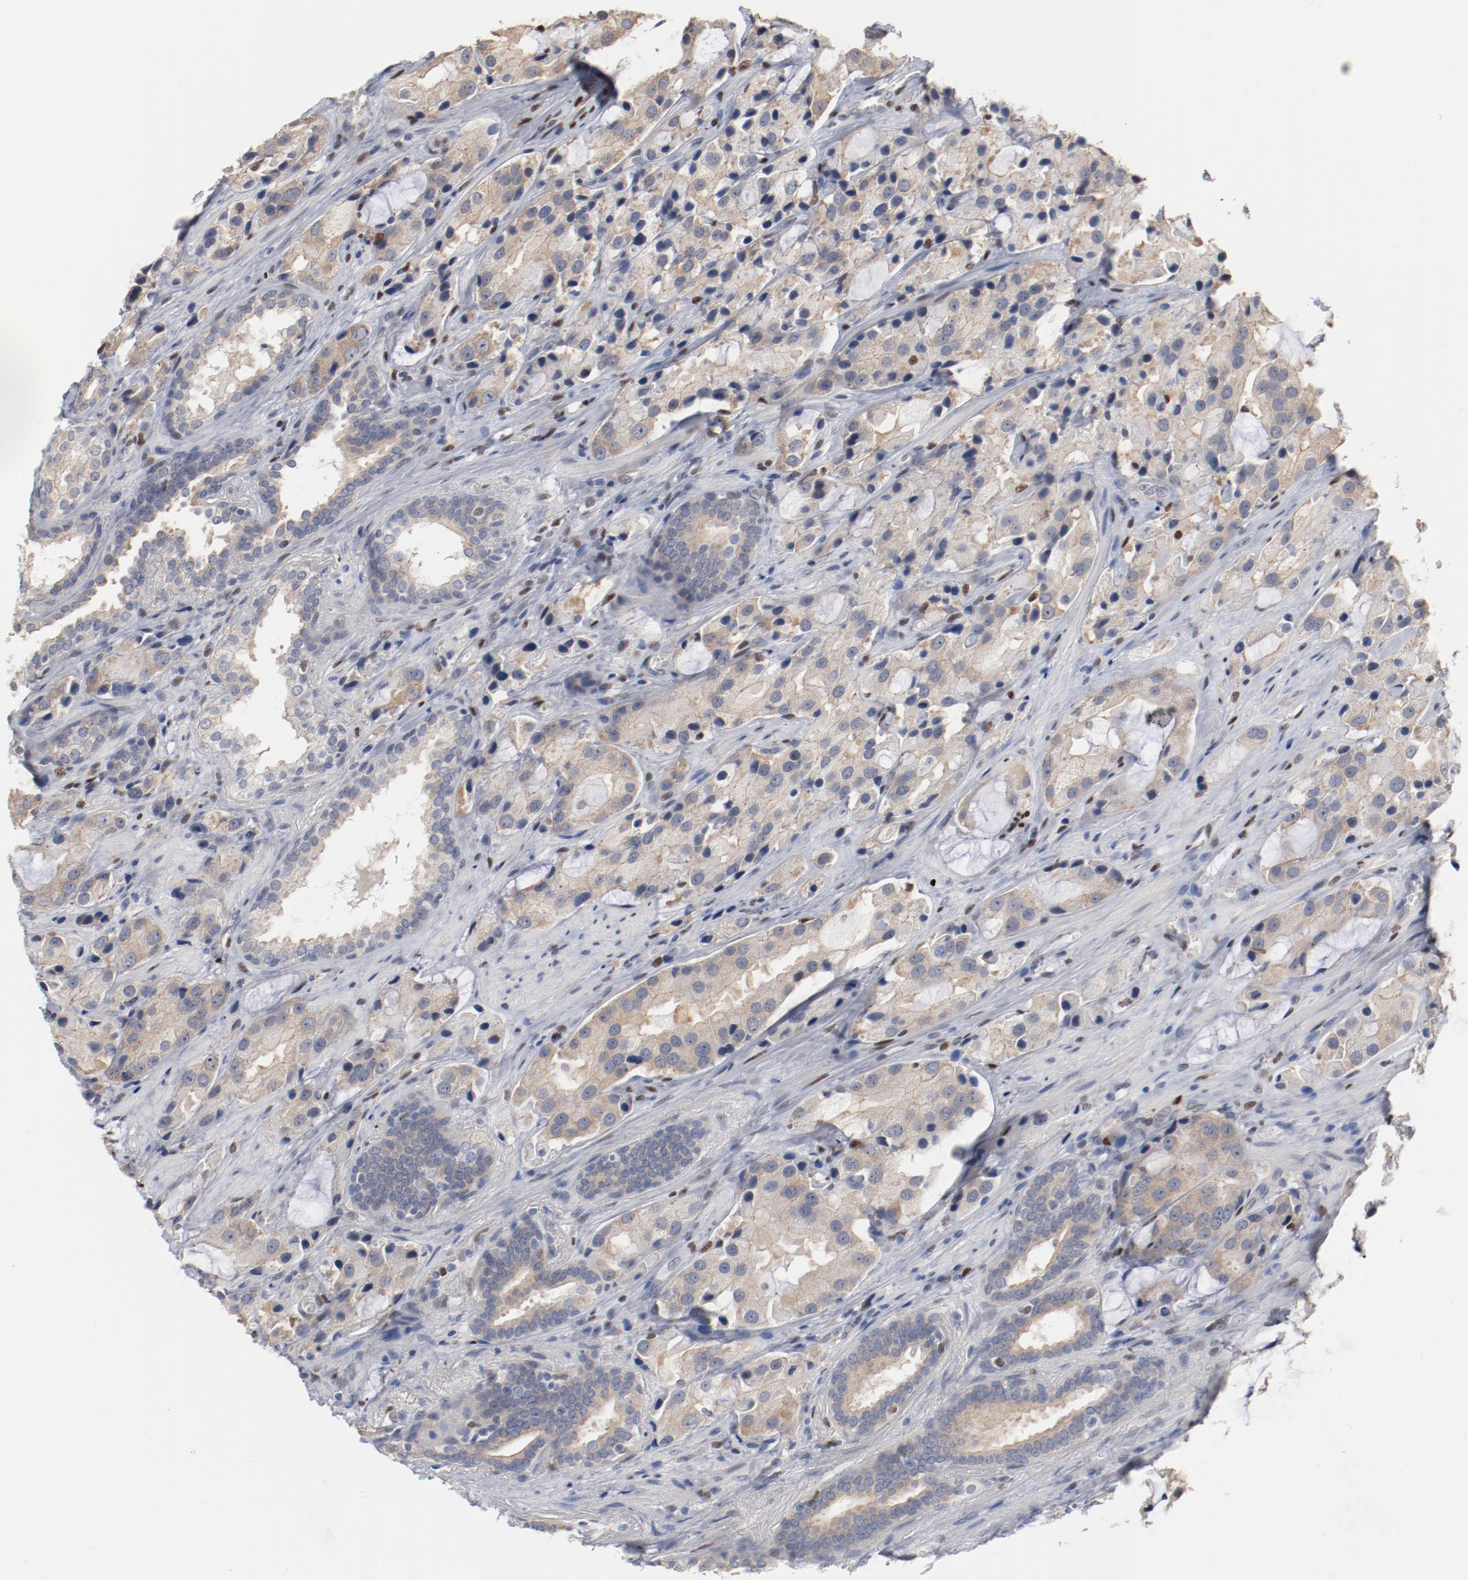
{"staining": {"intensity": "weak", "quantity": "<25%", "location": "cytoplasmic/membranous"}, "tissue": "prostate cancer", "cell_type": "Tumor cells", "image_type": "cancer", "snomed": [{"axis": "morphology", "description": "Adenocarcinoma, High grade"}, {"axis": "topography", "description": "Prostate"}], "caption": "Human prostate cancer (high-grade adenocarcinoma) stained for a protein using IHC displays no positivity in tumor cells.", "gene": "ZEB2", "patient": {"sex": "male", "age": 70}}